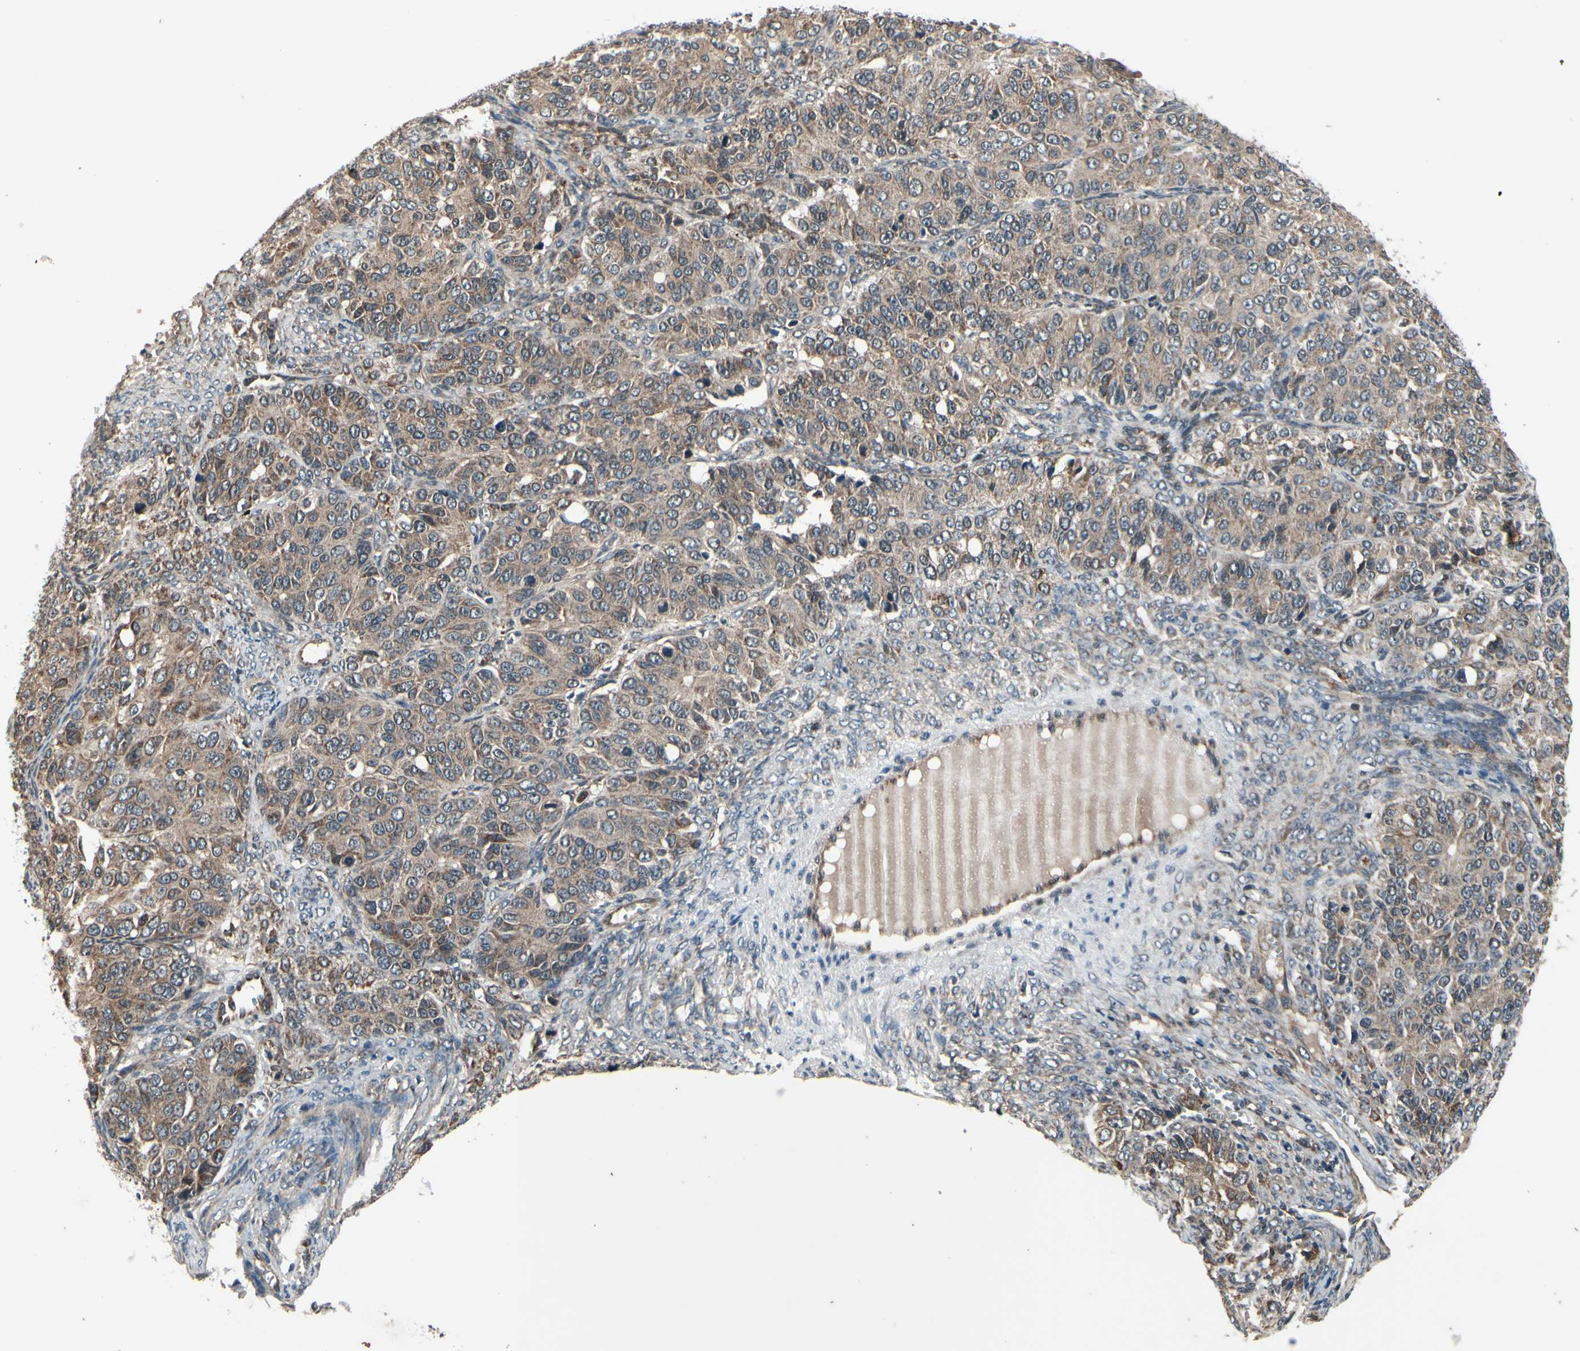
{"staining": {"intensity": "moderate", "quantity": ">75%", "location": "cytoplasmic/membranous"}, "tissue": "ovarian cancer", "cell_type": "Tumor cells", "image_type": "cancer", "snomed": [{"axis": "morphology", "description": "Carcinoma, endometroid"}, {"axis": "topography", "description": "Ovary"}], "caption": "Endometroid carcinoma (ovarian) stained for a protein reveals moderate cytoplasmic/membranous positivity in tumor cells.", "gene": "MBTPS2", "patient": {"sex": "female", "age": 51}}